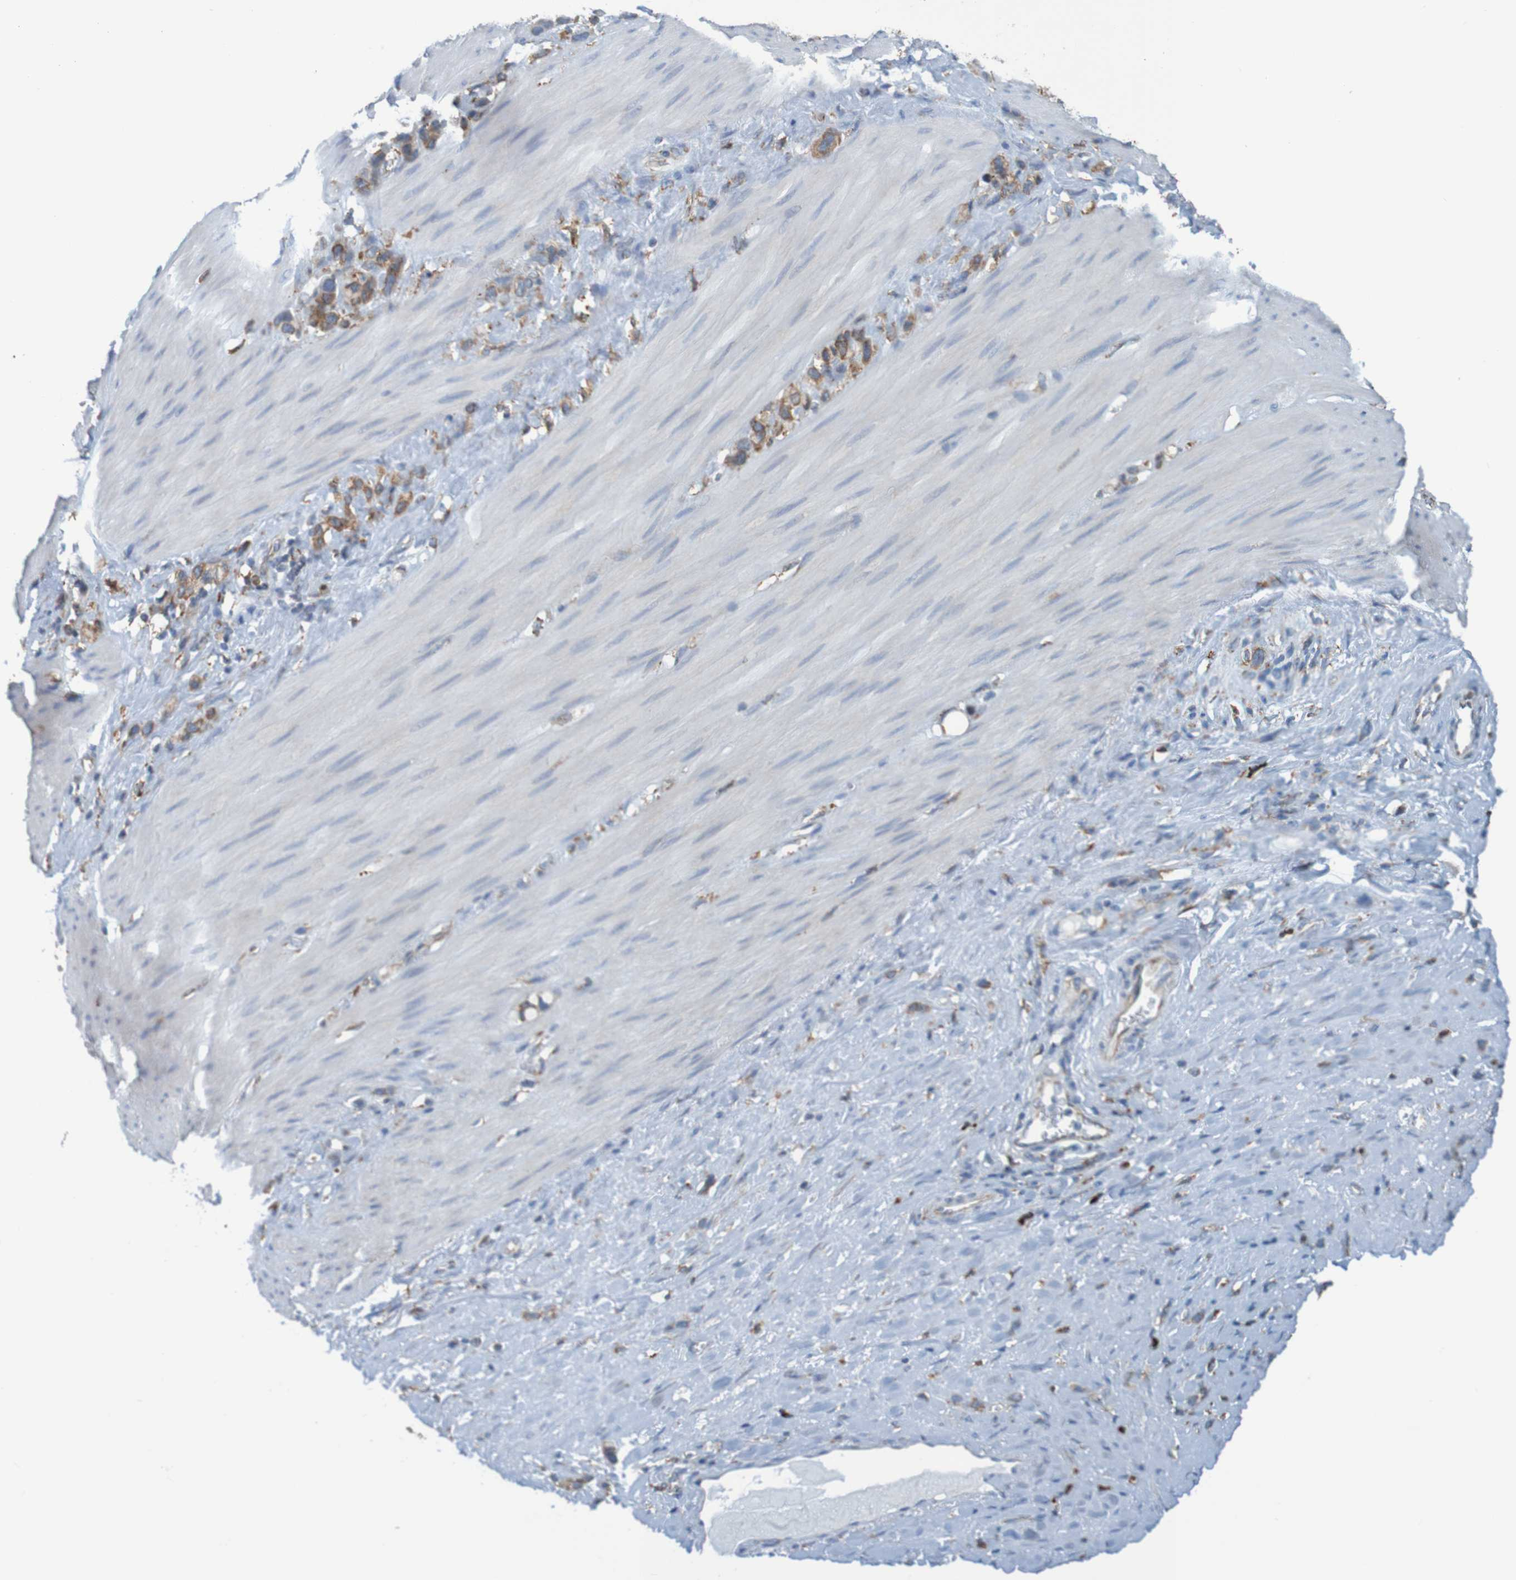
{"staining": {"intensity": "weak", "quantity": "25%-75%", "location": "cytoplasmic/membranous"}, "tissue": "stomach cancer", "cell_type": "Tumor cells", "image_type": "cancer", "snomed": [{"axis": "morphology", "description": "Normal tissue, NOS"}, {"axis": "morphology", "description": "Adenocarcinoma, NOS"}, {"axis": "morphology", "description": "Adenocarcinoma, High grade"}, {"axis": "topography", "description": "Stomach, upper"}, {"axis": "topography", "description": "Stomach"}], "caption": "Immunohistochemical staining of high-grade adenocarcinoma (stomach) exhibits low levels of weak cytoplasmic/membranous protein staining in about 25%-75% of tumor cells.", "gene": "SSR1", "patient": {"sex": "female", "age": 65}}